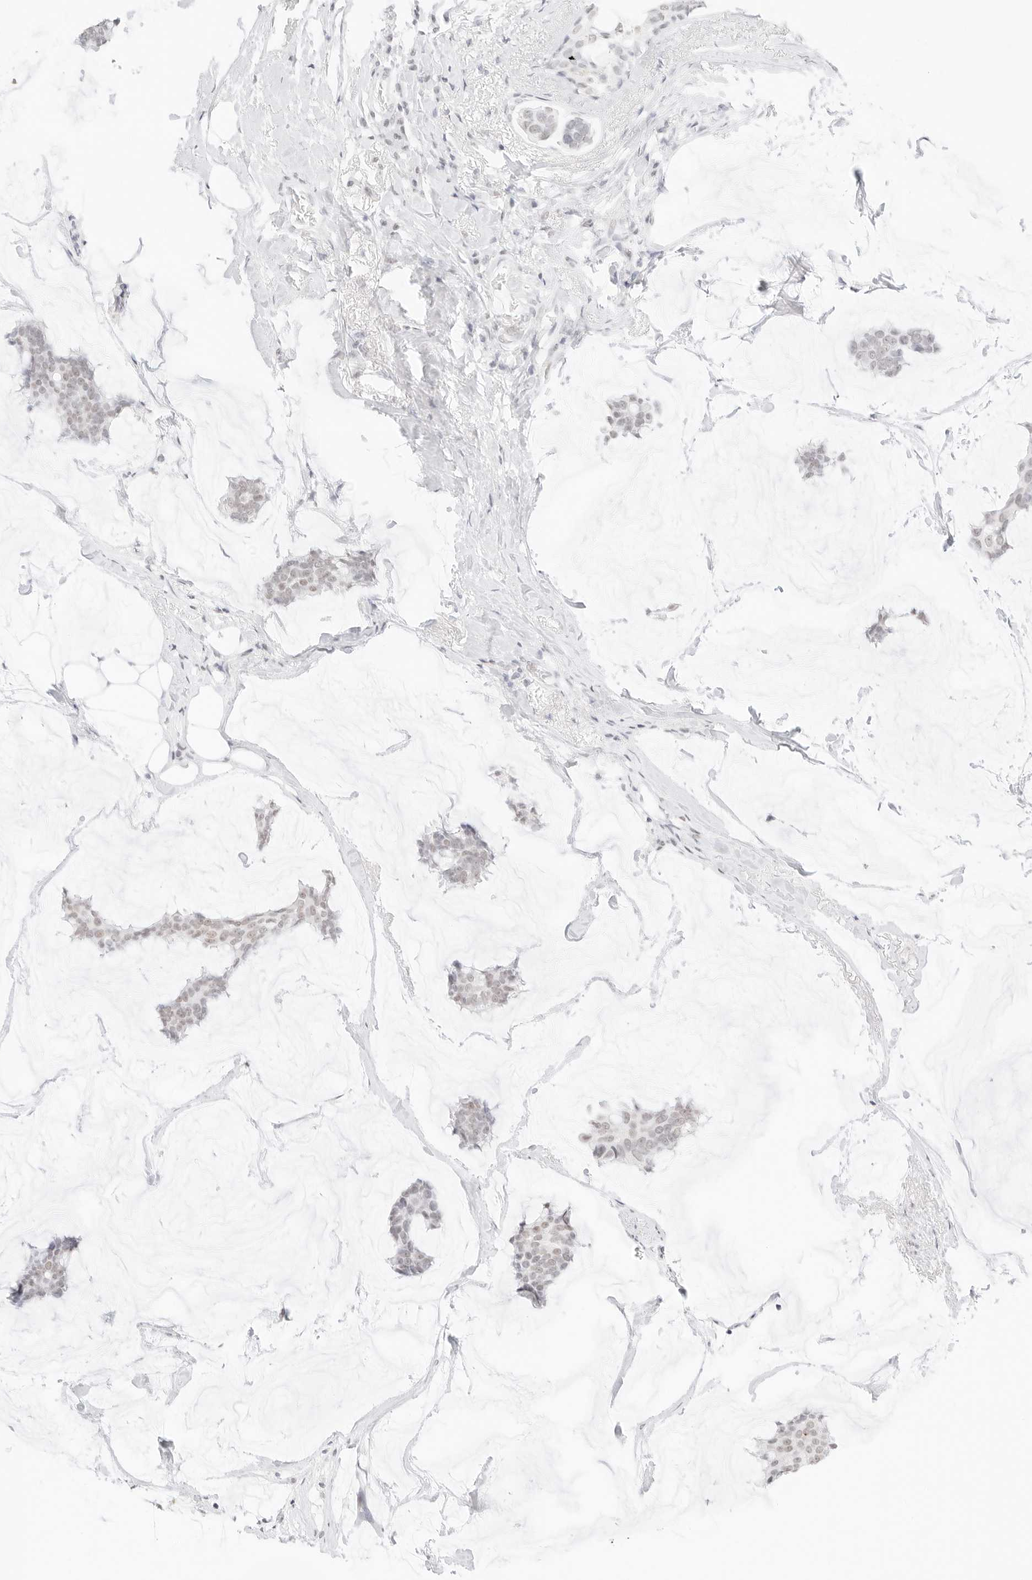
{"staining": {"intensity": "negative", "quantity": "none", "location": "none"}, "tissue": "breast cancer", "cell_type": "Tumor cells", "image_type": "cancer", "snomed": [{"axis": "morphology", "description": "Duct carcinoma"}, {"axis": "topography", "description": "Breast"}], "caption": "Immunohistochemistry micrograph of neoplastic tissue: human breast cancer stained with DAB reveals no significant protein positivity in tumor cells.", "gene": "FBLN5", "patient": {"sex": "female", "age": 93}}